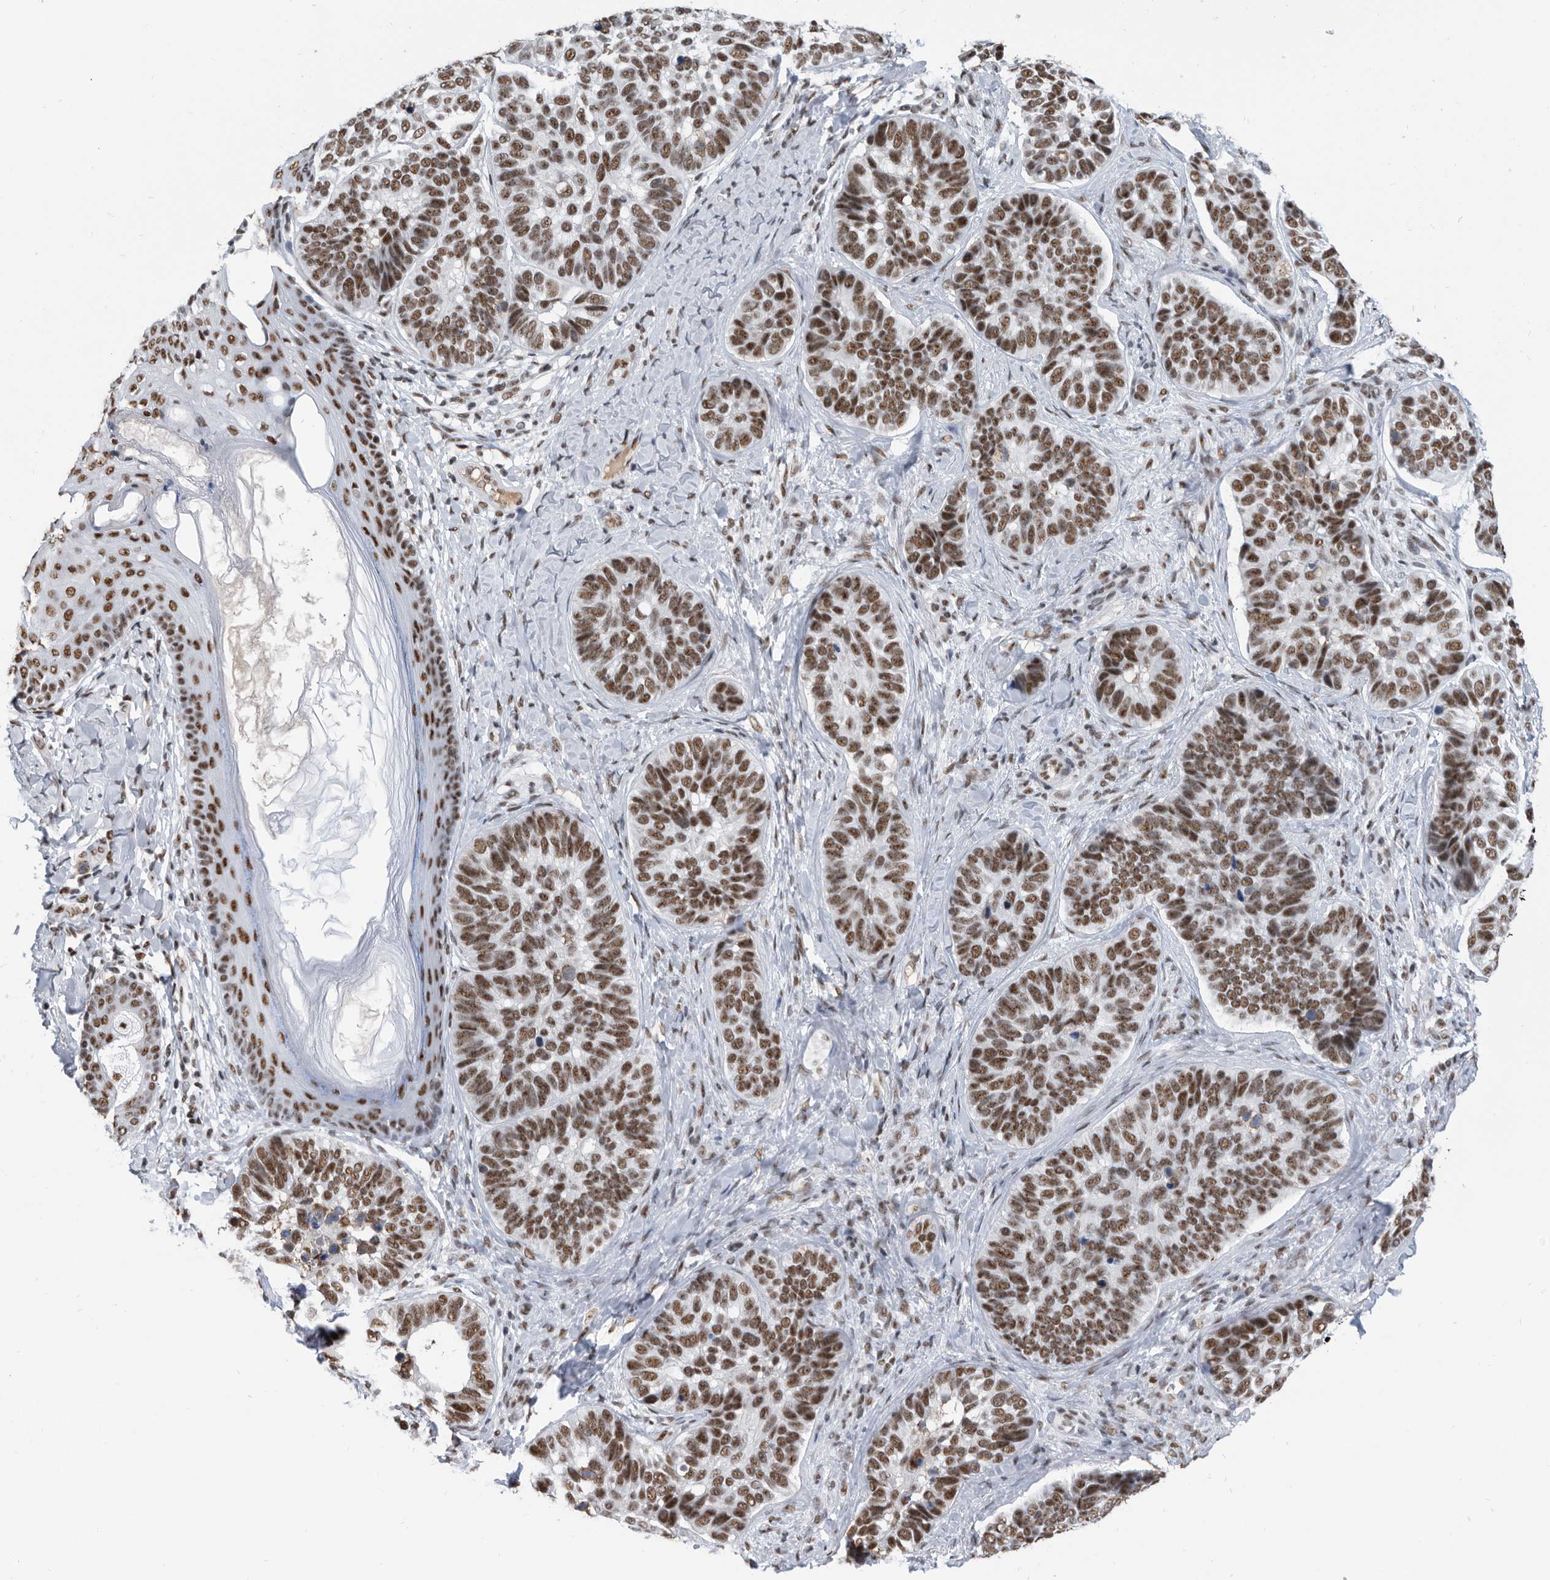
{"staining": {"intensity": "strong", "quantity": ">75%", "location": "nuclear"}, "tissue": "skin cancer", "cell_type": "Tumor cells", "image_type": "cancer", "snomed": [{"axis": "morphology", "description": "Basal cell carcinoma"}, {"axis": "topography", "description": "Skin"}], "caption": "Protein staining displays strong nuclear expression in approximately >75% of tumor cells in basal cell carcinoma (skin).", "gene": "SF3A1", "patient": {"sex": "male", "age": 62}}